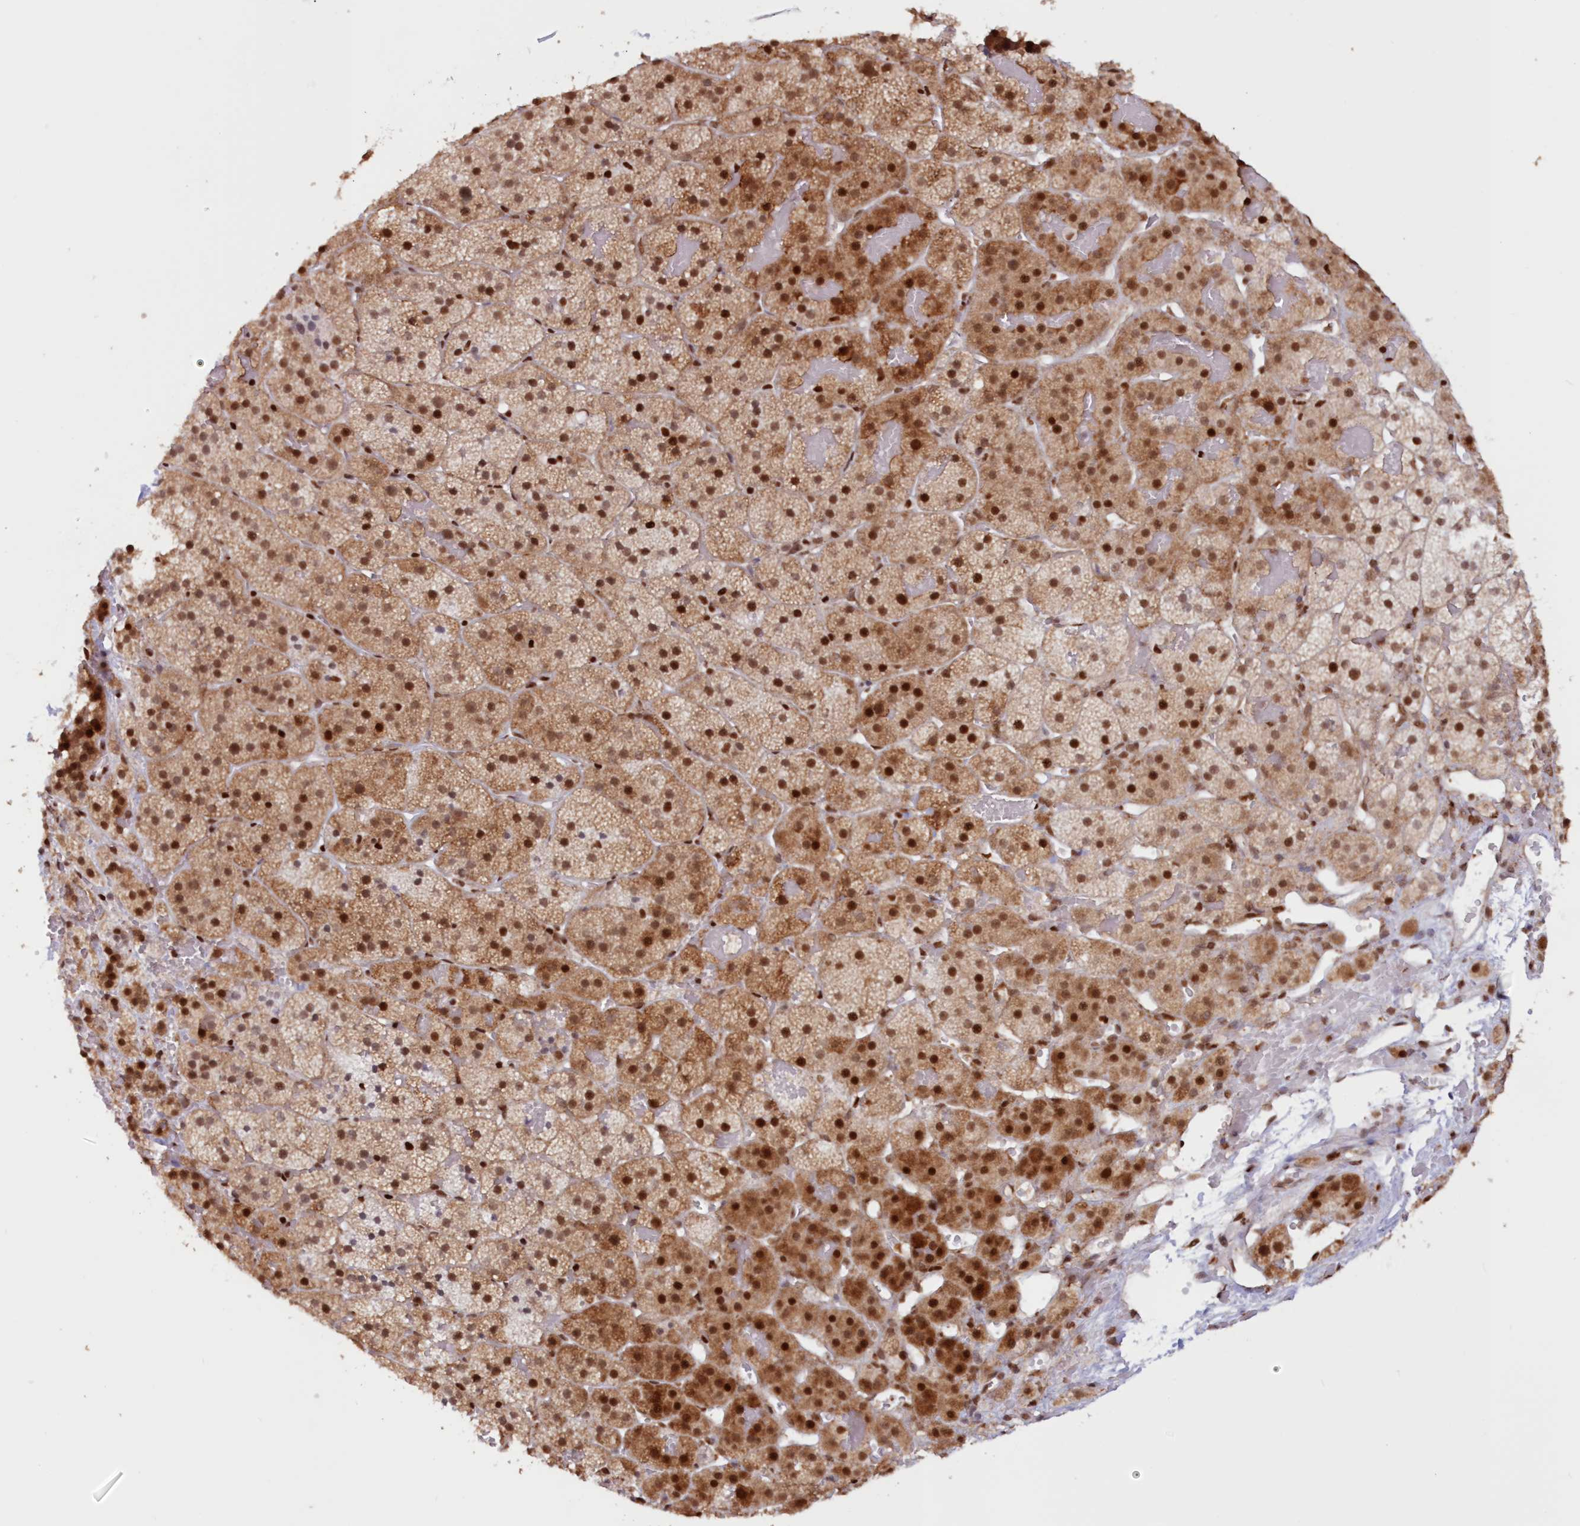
{"staining": {"intensity": "strong", "quantity": ">75%", "location": "cytoplasmic/membranous,nuclear"}, "tissue": "adrenal gland", "cell_type": "Glandular cells", "image_type": "normal", "snomed": [{"axis": "morphology", "description": "Normal tissue, NOS"}, {"axis": "topography", "description": "Adrenal gland"}], "caption": "High-power microscopy captured an IHC photomicrograph of normal adrenal gland, revealing strong cytoplasmic/membranous,nuclear staining in about >75% of glandular cells.", "gene": "POLR2B", "patient": {"sex": "female", "age": 44}}